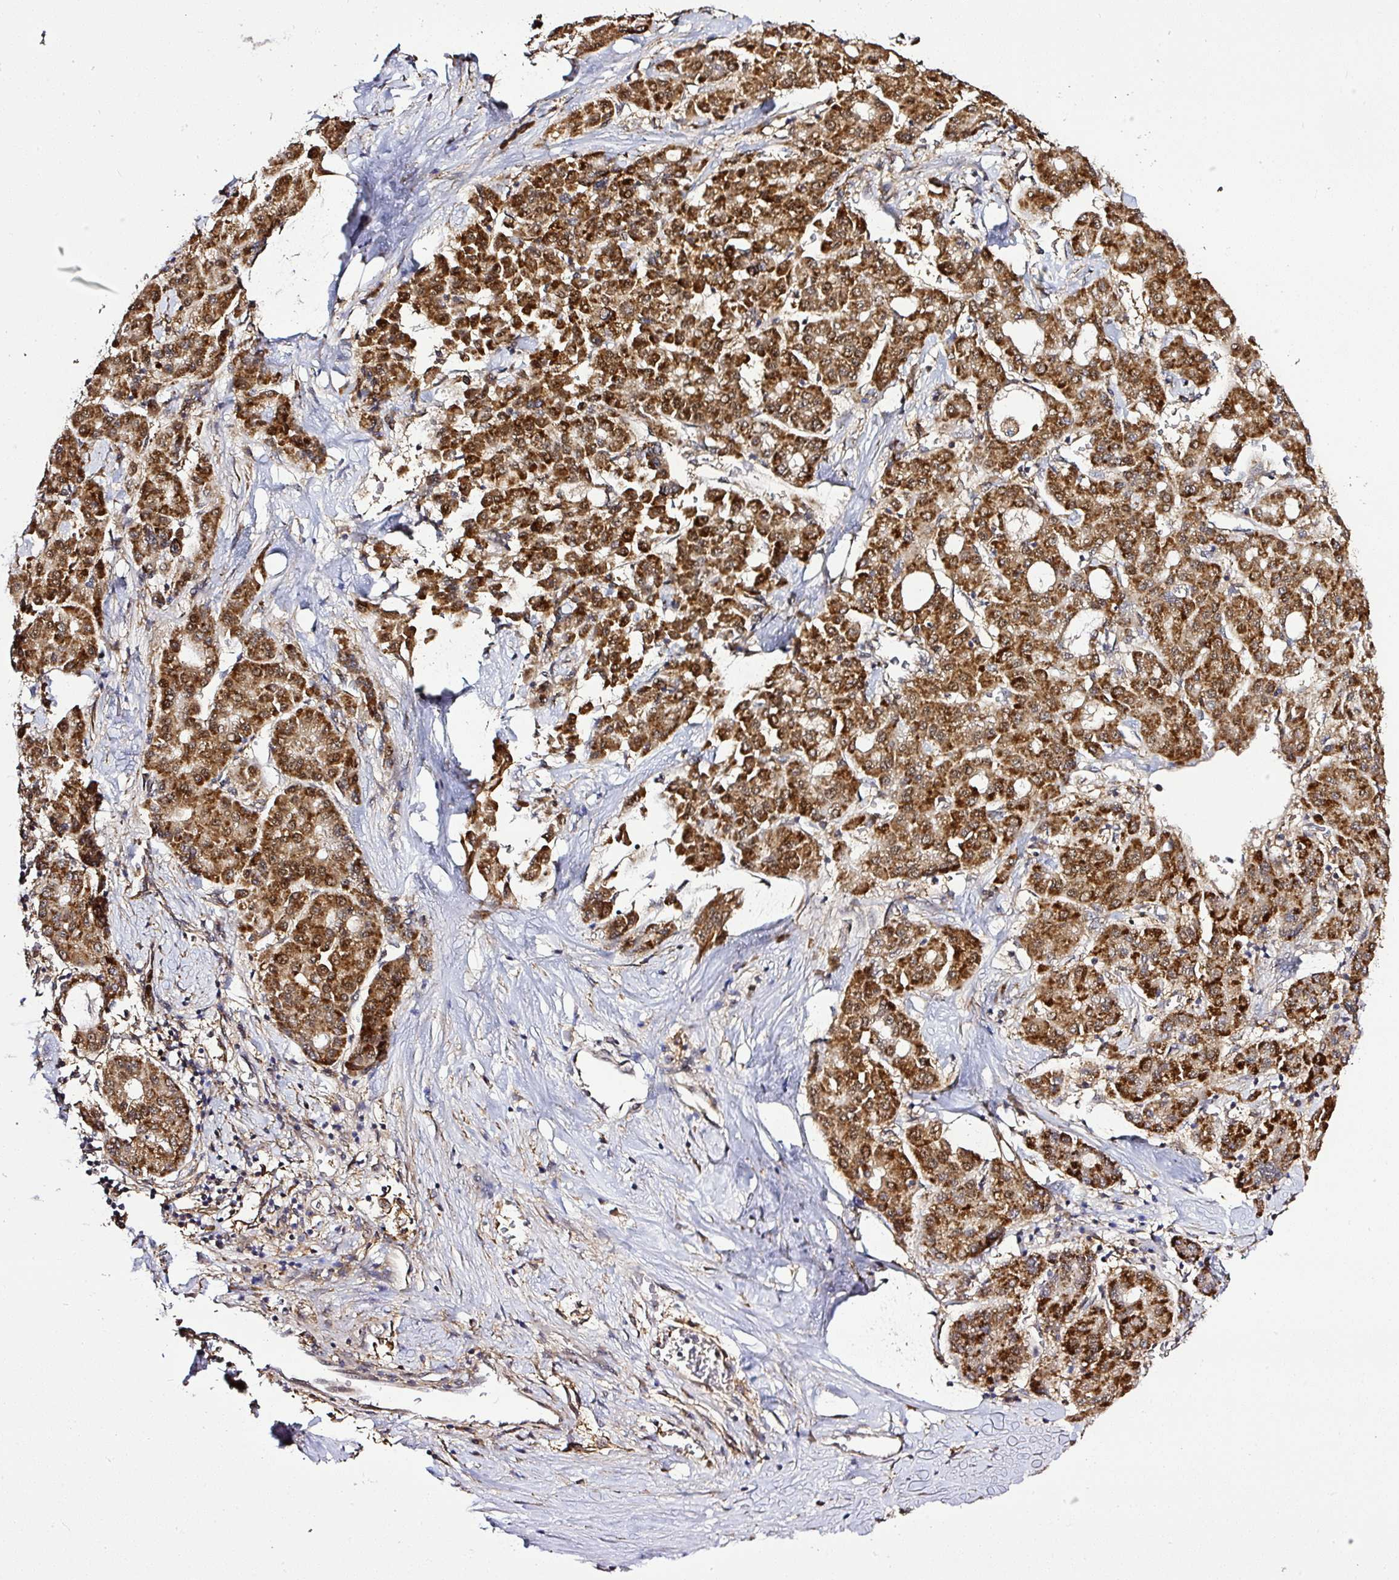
{"staining": {"intensity": "strong", "quantity": ">75%", "location": "cytoplasmic/membranous"}, "tissue": "liver cancer", "cell_type": "Tumor cells", "image_type": "cancer", "snomed": [{"axis": "morphology", "description": "Carcinoma, Hepatocellular, NOS"}, {"axis": "topography", "description": "Liver"}], "caption": "DAB (3,3'-diaminobenzidine) immunohistochemical staining of human liver hepatocellular carcinoma demonstrates strong cytoplasmic/membranous protein staining in about >75% of tumor cells. Immunohistochemistry (ihc) stains the protein of interest in brown and the nuclei are stained blue.", "gene": "FAM153A", "patient": {"sex": "male", "age": 65}}